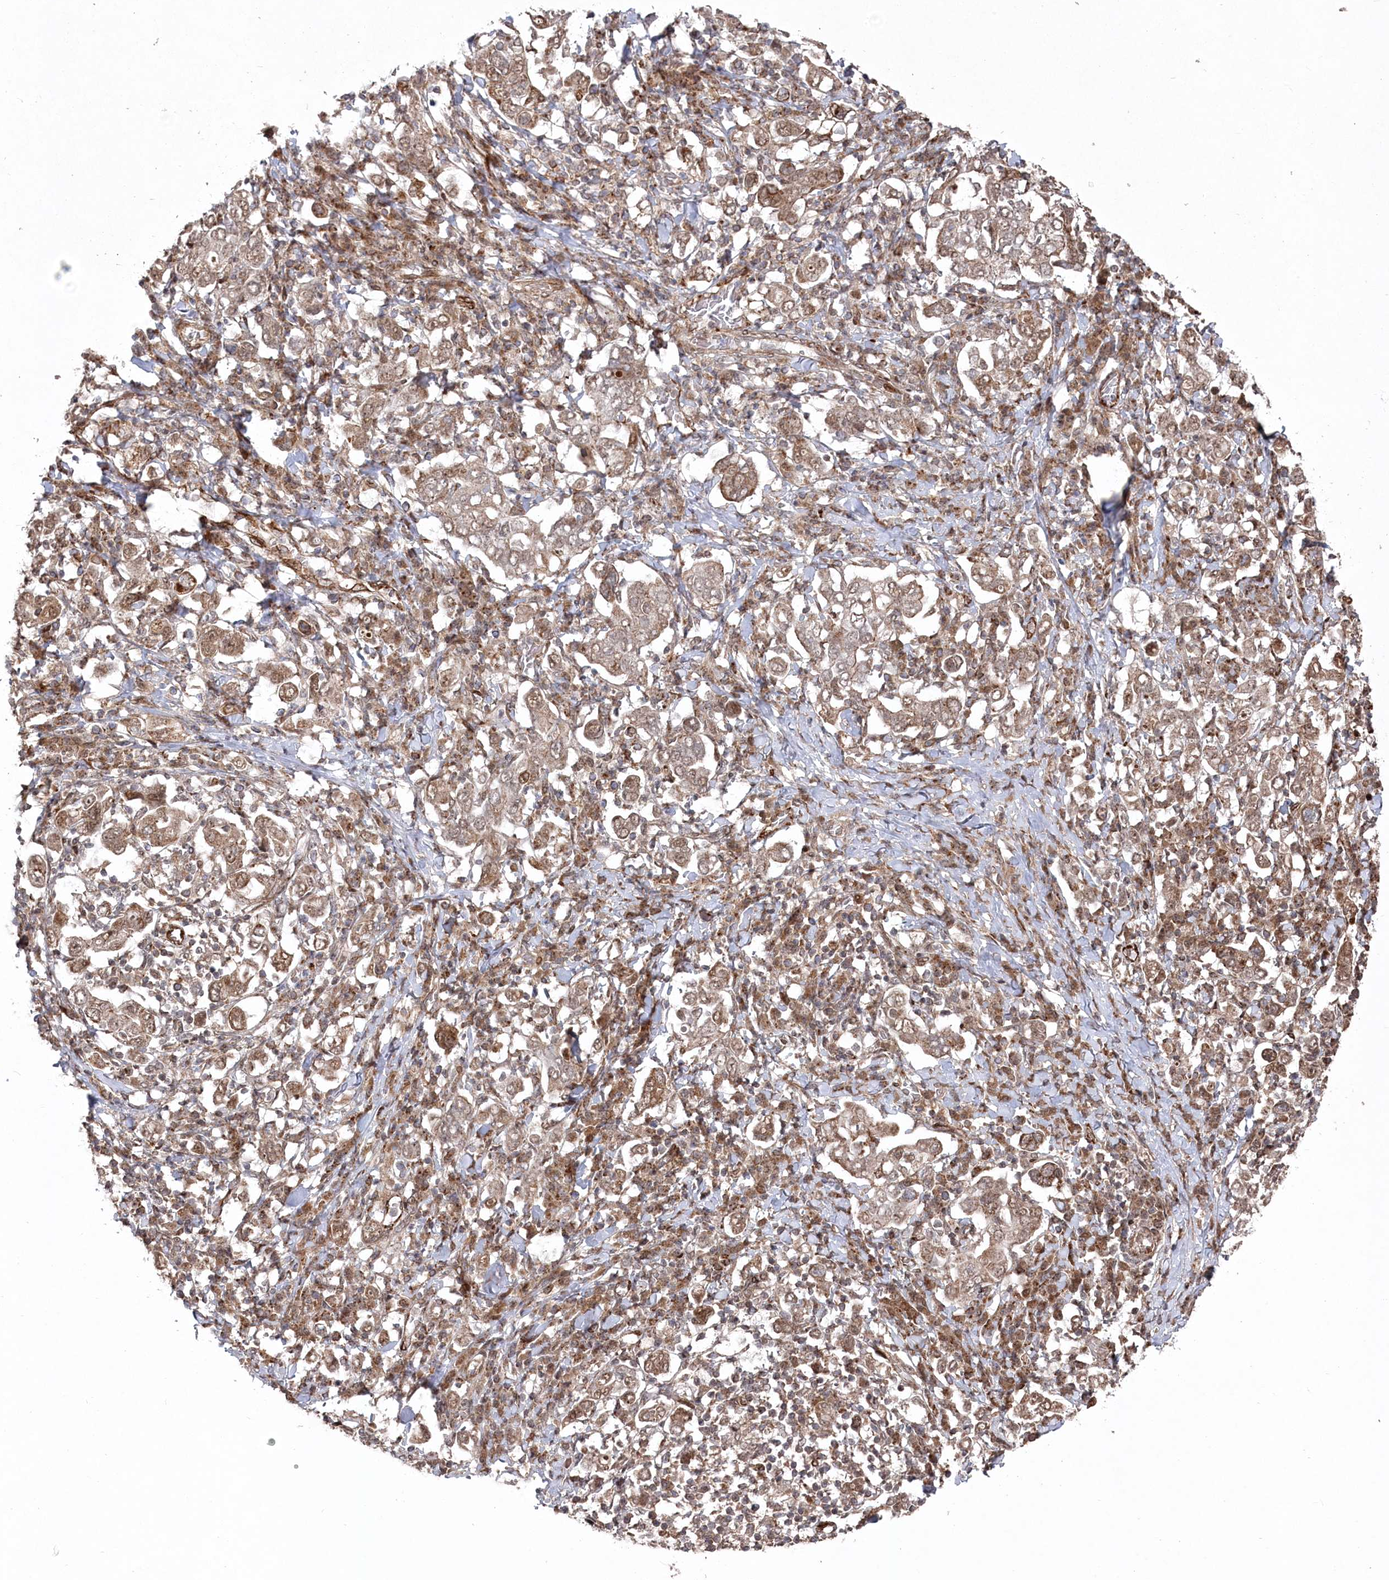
{"staining": {"intensity": "moderate", "quantity": ">75%", "location": "cytoplasmic/membranous,nuclear"}, "tissue": "stomach cancer", "cell_type": "Tumor cells", "image_type": "cancer", "snomed": [{"axis": "morphology", "description": "Adenocarcinoma, NOS"}, {"axis": "topography", "description": "Stomach, upper"}], "caption": "Immunohistochemical staining of adenocarcinoma (stomach) reveals moderate cytoplasmic/membranous and nuclear protein staining in approximately >75% of tumor cells.", "gene": "POLR3A", "patient": {"sex": "male", "age": 62}}